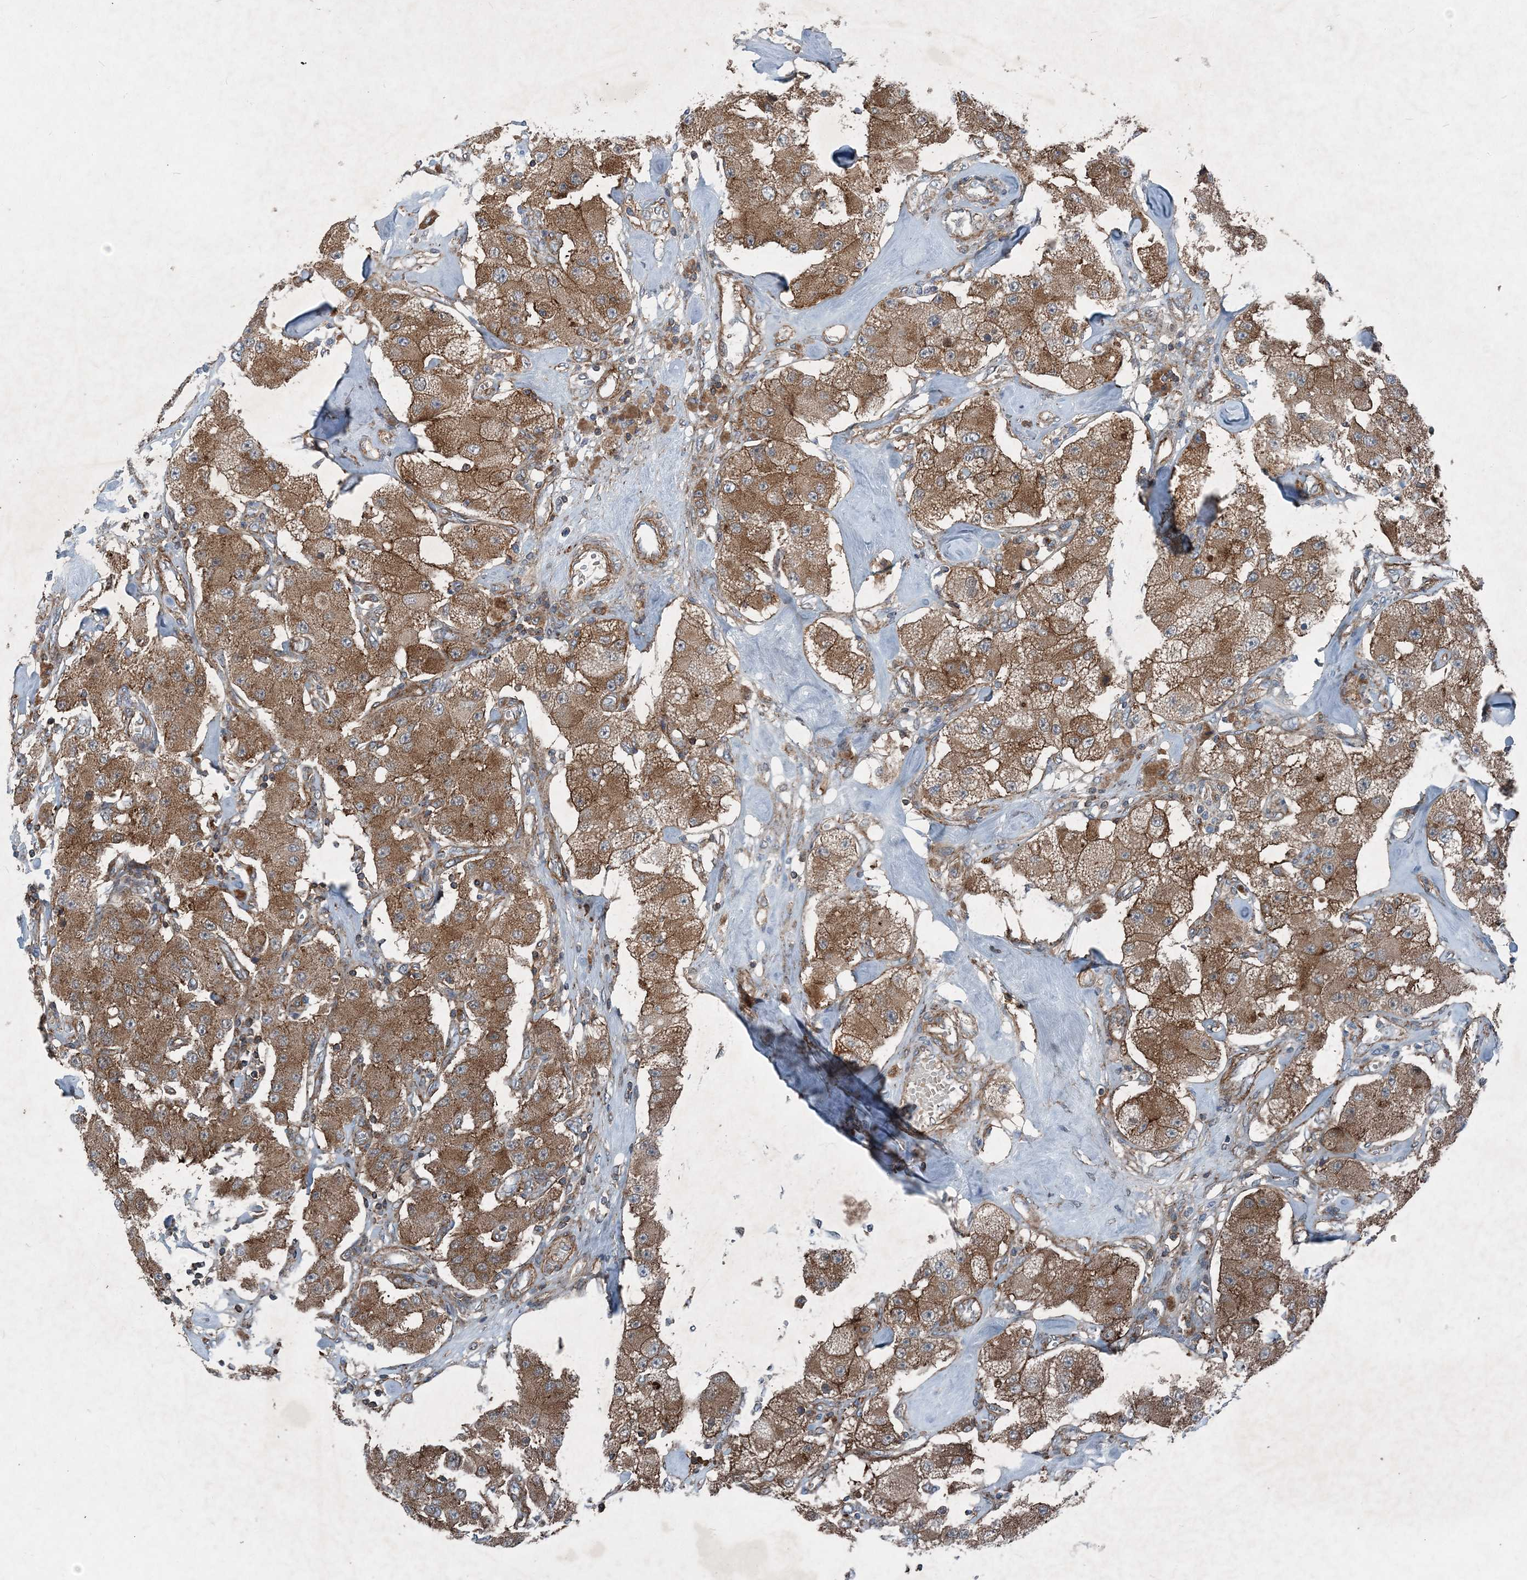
{"staining": {"intensity": "moderate", "quantity": ">75%", "location": "cytoplasmic/membranous"}, "tissue": "carcinoid", "cell_type": "Tumor cells", "image_type": "cancer", "snomed": [{"axis": "morphology", "description": "Carcinoid, malignant, NOS"}, {"axis": "topography", "description": "Pancreas"}], "caption": "Brown immunohistochemical staining in human carcinoid (malignant) demonstrates moderate cytoplasmic/membranous expression in approximately >75% of tumor cells.", "gene": "NDUFA2", "patient": {"sex": "male", "age": 41}}